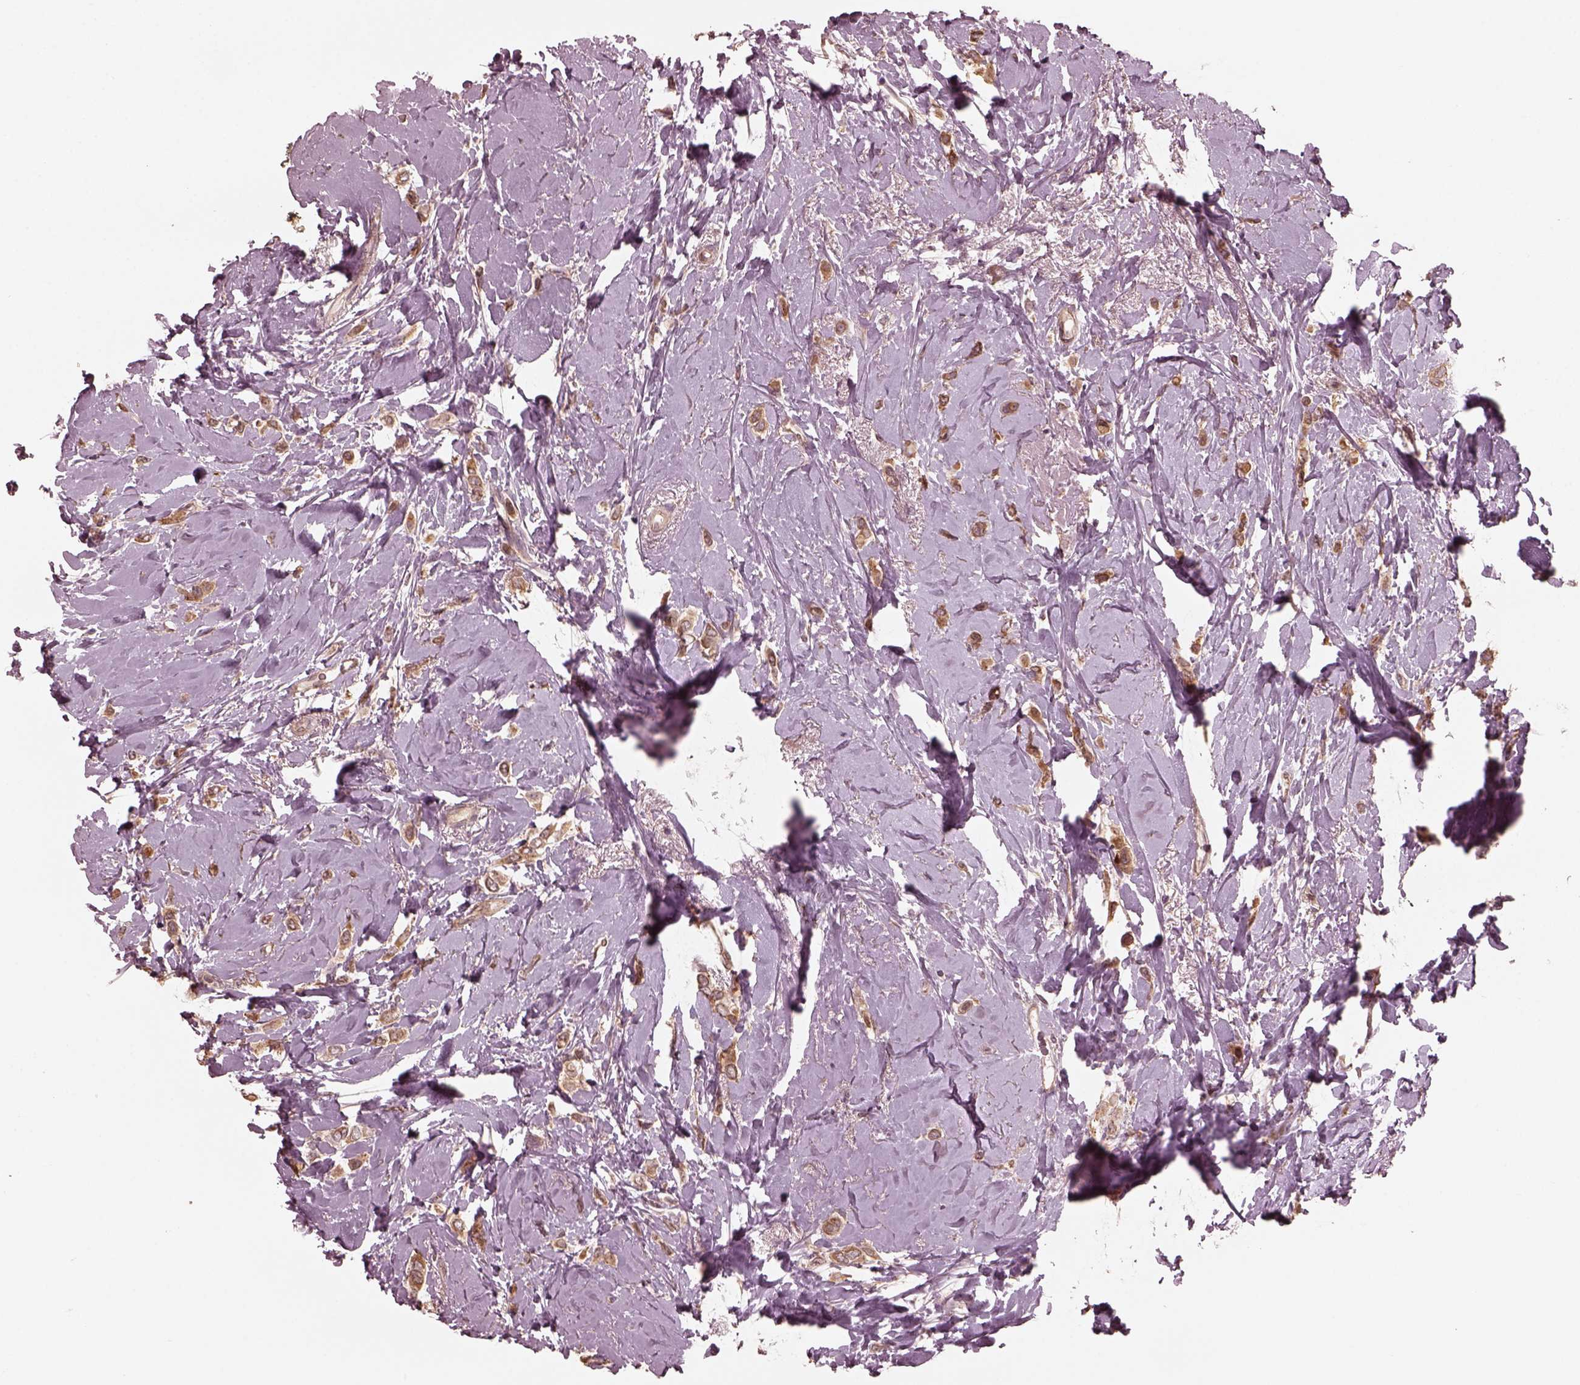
{"staining": {"intensity": "moderate", "quantity": ">75%", "location": "cytoplasmic/membranous"}, "tissue": "breast cancer", "cell_type": "Tumor cells", "image_type": "cancer", "snomed": [{"axis": "morphology", "description": "Lobular carcinoma"}, {"axis": "topography", "description": "Breast"}], "caption": "This is a photomicrograph of immunohistochemistry (IHC) staining of breast lobular carcinoma, which shows moderate expression in the cytoplasmic/membranous of tumor cells.", "gene": "FAF2", "patient": {"sex": "female", "age": 66}}